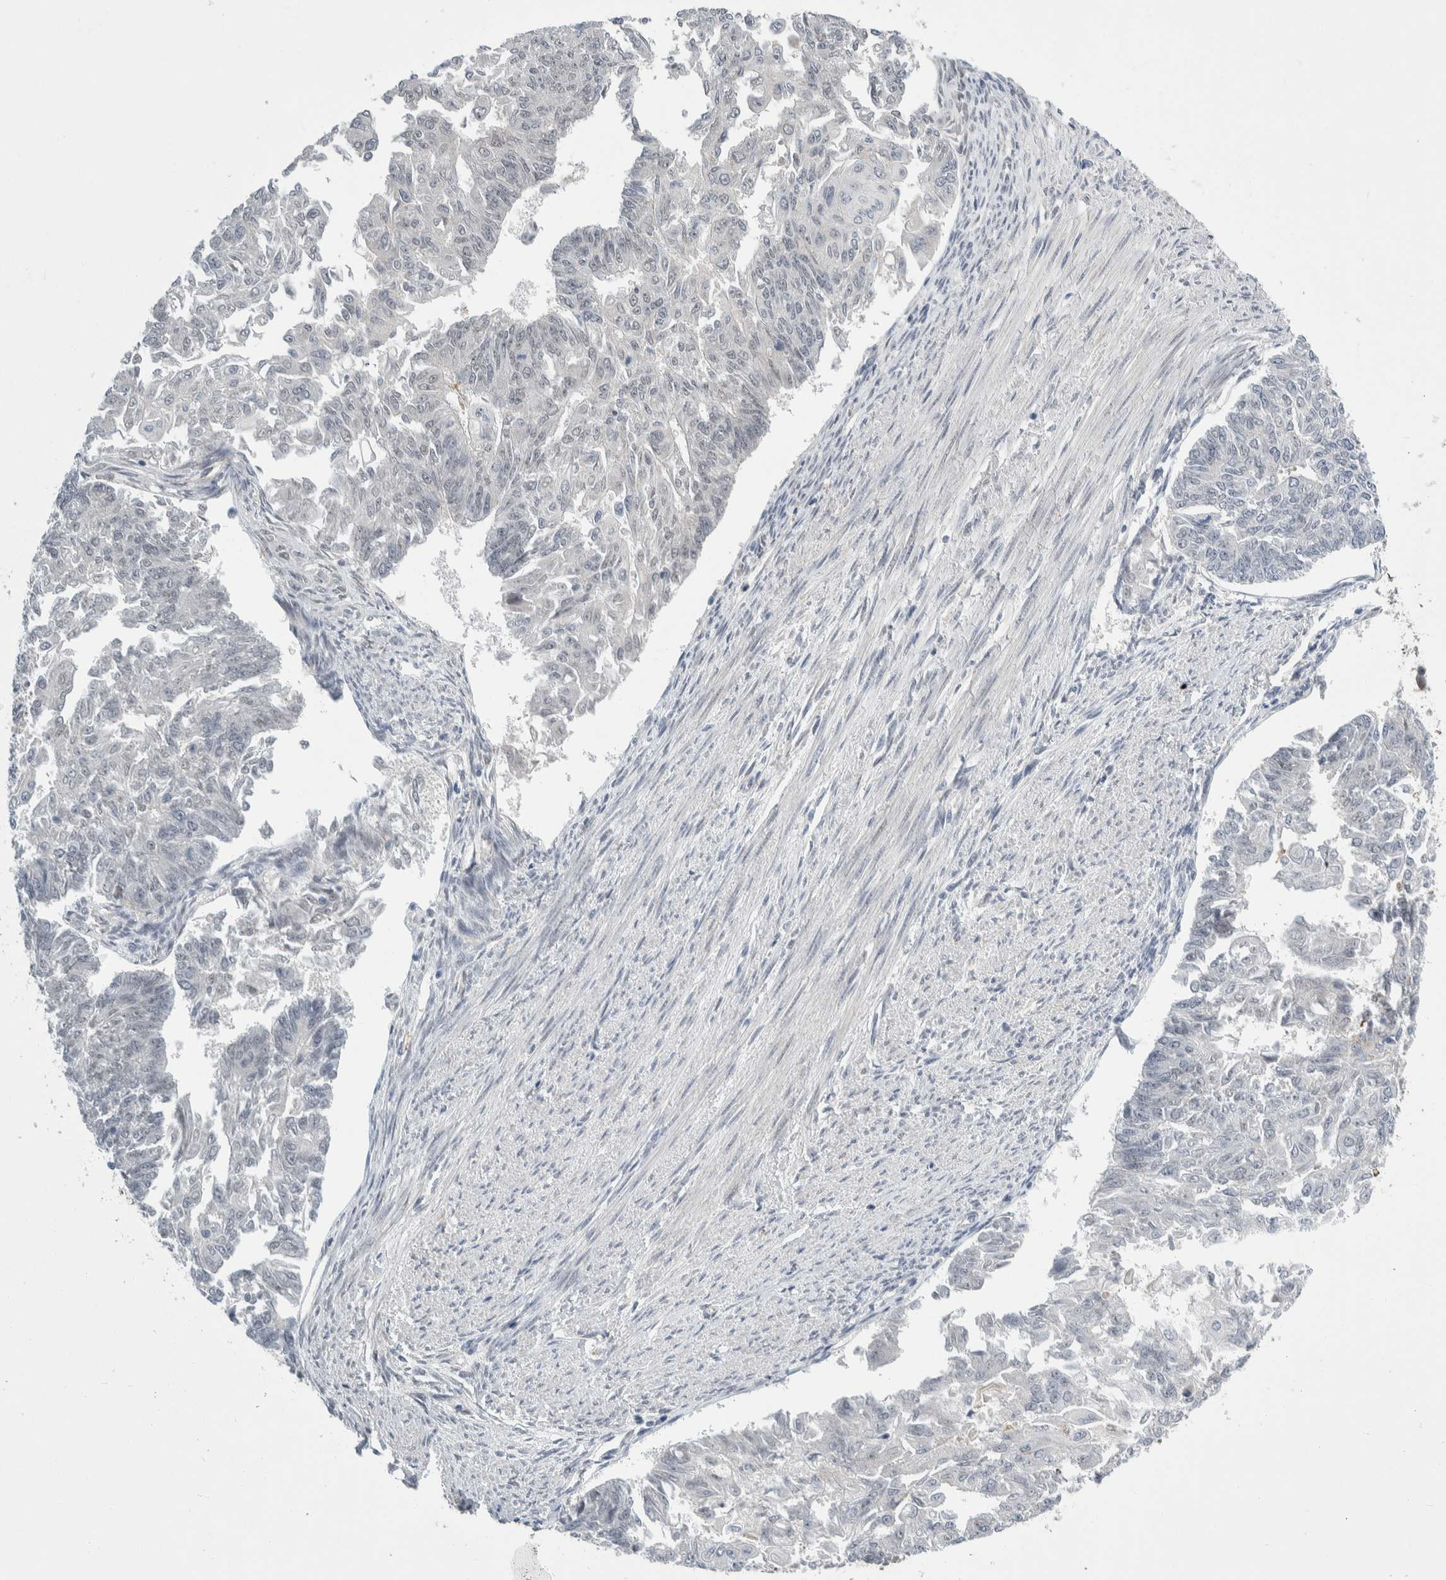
{"staining": {"intensity": "negative", "quantity": "none", "location": "none"}, "tissue": "endometrial cancer", "cell_type": "Tumor cells", "image_type": "cancer", "snomed": [{"axis": "morphology", "description": "Adenocarcinoma, NOS"}, {"axis": "topography", "description": "Endometrium"}], "caption": "Immunohistochemistry (IHC) image of neoplastic tissue: human endometrial adenocarcinoma stained with DAB displays no significant protein positivity in tumor cells. The staining was performed using DAB to visualize the protein expression in brown, while the nuclei were stained in blue with hematoxylin (Magnification: 20x).", "gene": "SHPK", "patient": {"sex": "female", "age": 32}}